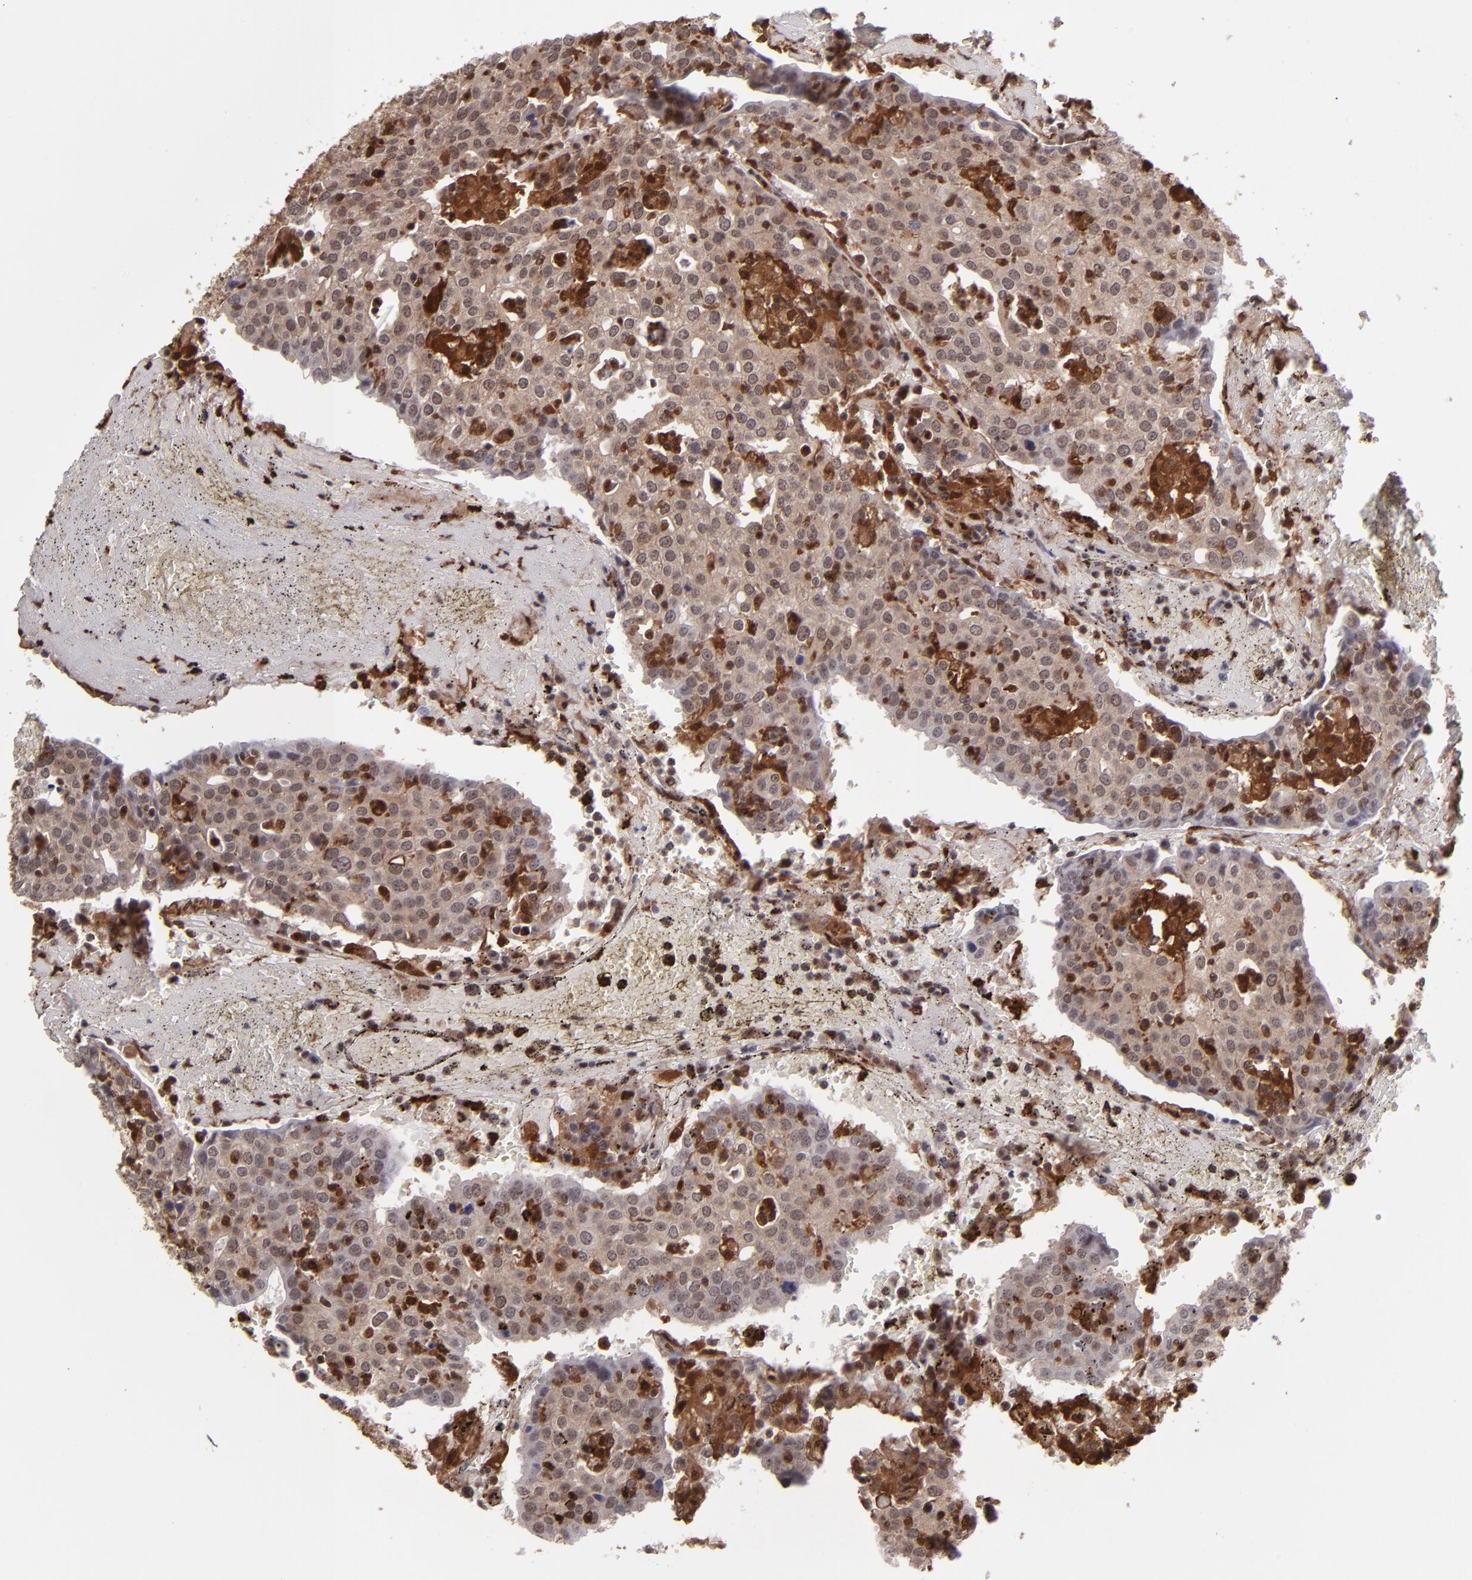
{"staining": {"intensity": "moderate", "quantity": ">75%", "location": "cytoplasmic/membranous,nuclear"}, "tissue": "head and neck cancer", "cell_type": "Tumor cells", "image_type": "cancer", "snomed": [{"axis": "morphology", "description": "Adenocarcinoma, NOS"}, {"axis": "topography", "description": "Salivary gland"}, {"axis": "topography", "description": "Head-Neck"}], "caption": "Immunohistochemical staining of adenocarcinoma (head and neck) shows medium levels of moderate cytoplasmic/membranous and nuclear staining in approximately >75% of tumor cells.", "gene": "GRB2", "patient": {"sex": "female", "age": 65}}